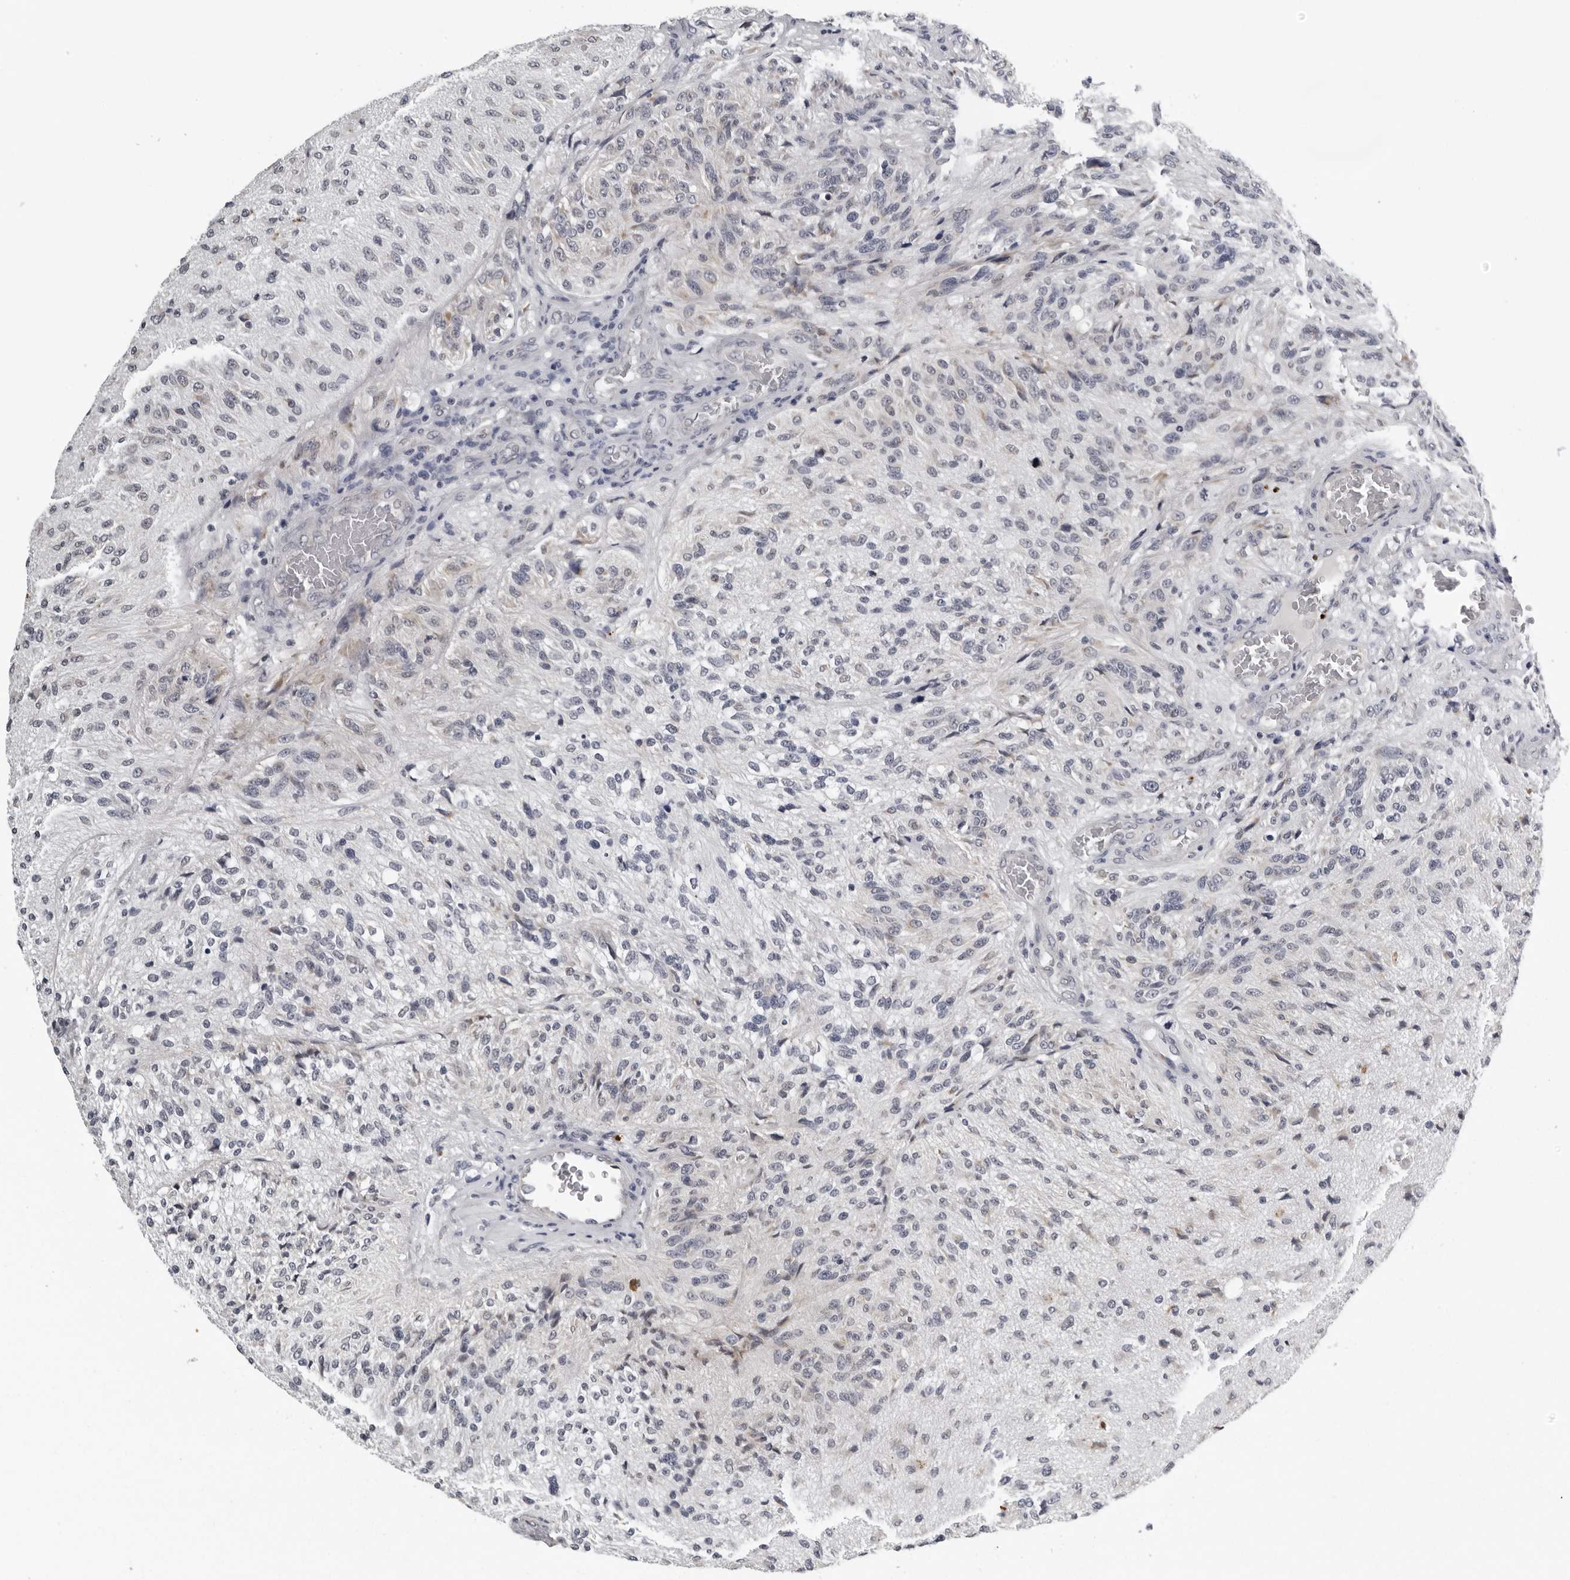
{"staining": {"intensity": "negative", "quantity": "none", "location": "none"}, "tissue": "glioma", "cell_type": "Tumor cells", "image_type": "cancer", "snomed": [{"axis": "morphology", "description": "Normal tissue, NOS"}, {"axis": "morphology", "description": "Glioma, malignant, High grade"}, {"axis": "topography", "description": "Cerebral cortex"}], "caption": "Human glioma stained for a protein using immunohistochemistry exhibits no expression in tumor cells.", "gene": "CPT2", "patient": {"sex": "male", "age": 77}}